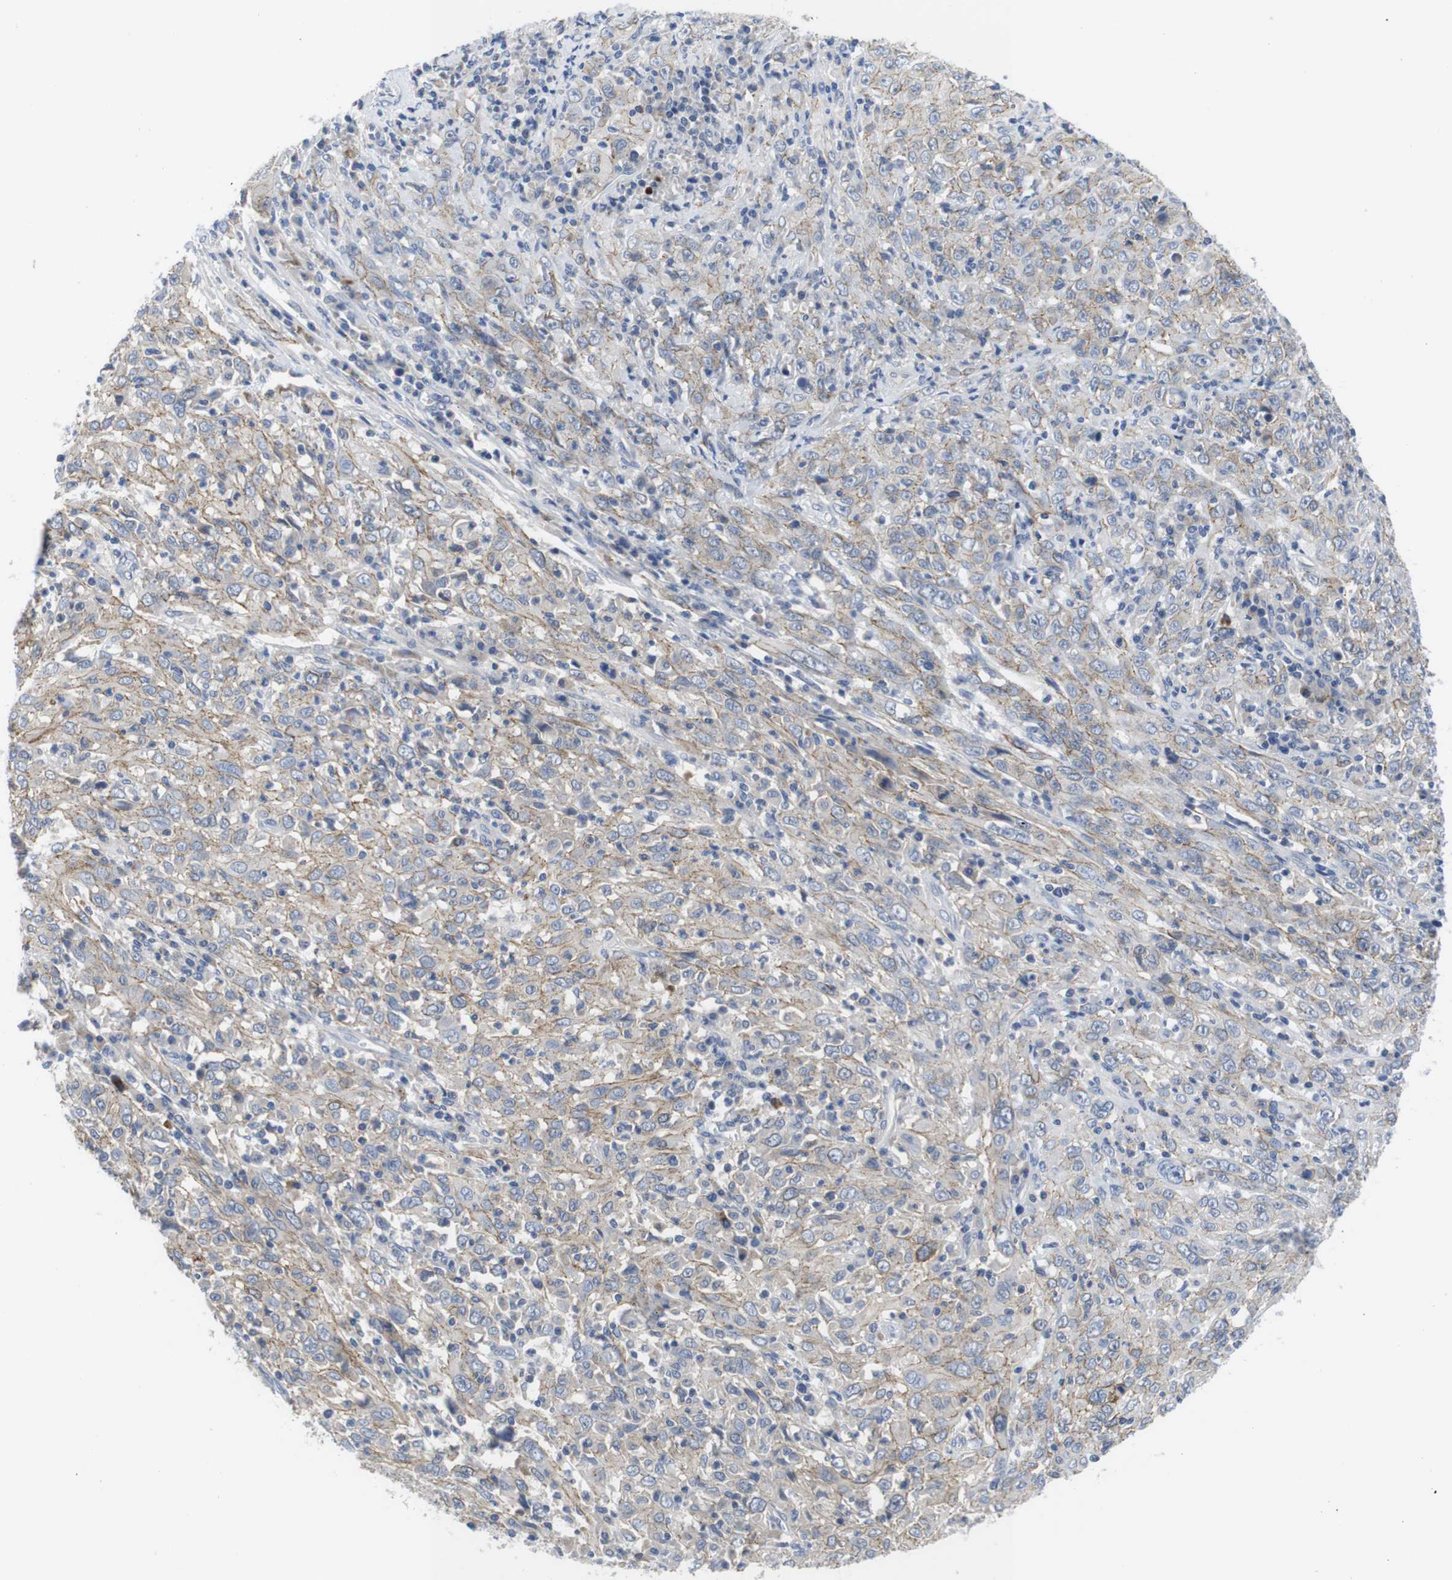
{"staining": {"intensity": "moderate", "quantity": "25%-75%", "location": "cytoplasmic/membranous"}, "tissue": "cervical cancer", "cell_type": "Tumor cells", "image_type": "cancer", "snomed": [{"axis": "morphology", "description": "Squamous cell carcinoma, NOS"}, {"axis": "topography", "description": "Cervix"}], "caption": "Tumor cells reveal moderate cytoplasmic/membranous expression in approximately 25%-75% of cells in squamous cell carcinoma (cervical).", "gene": "SCRIB", "patient": {"sex": "female", "age": 46}}